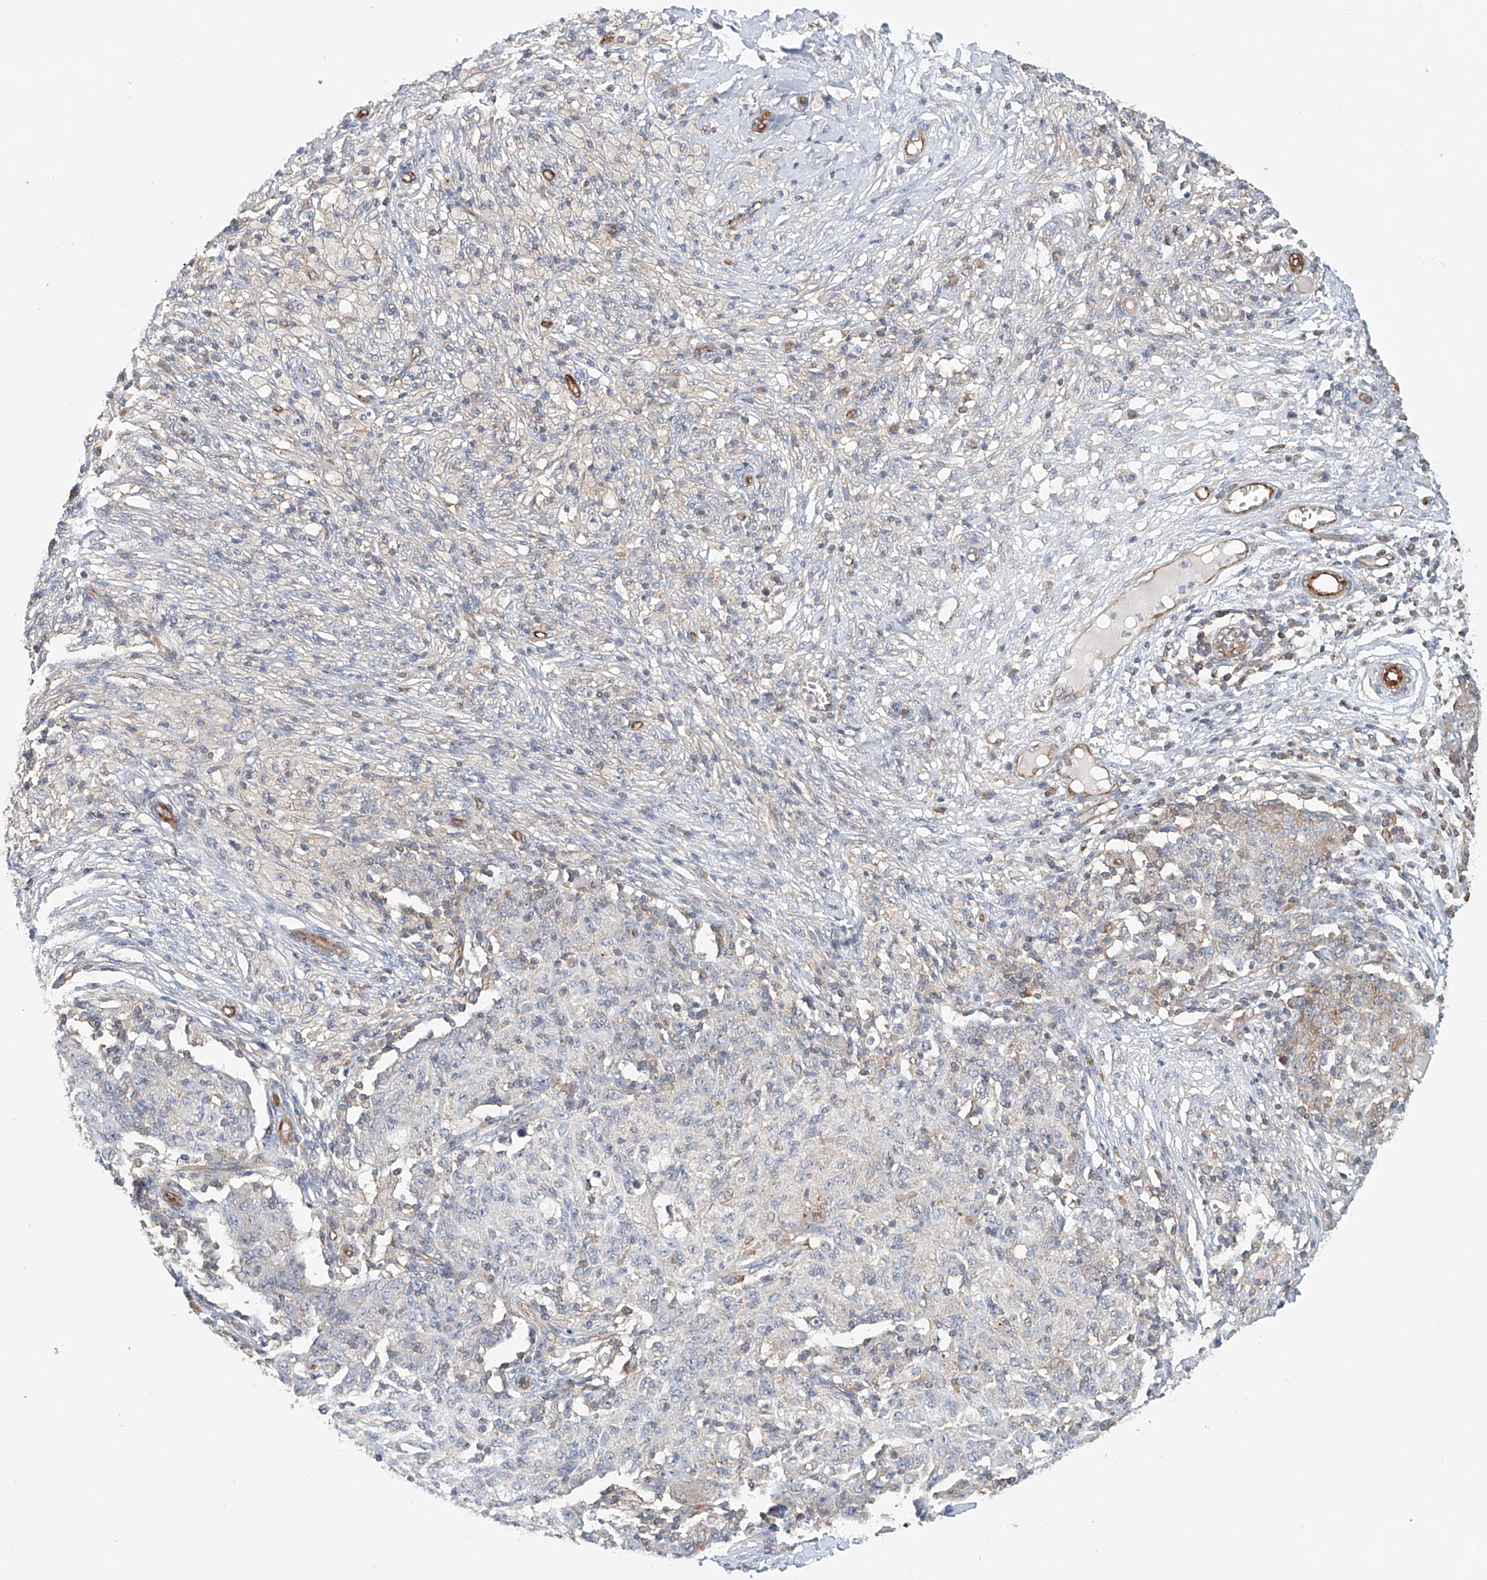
{"staining": {"intensity": "negative", "quantity": "none", "location": "none"}, "tissue": "ovarian cancer", "cell_type": "Tumor cells", "image_type": "cancer", "snomed": [{"axis": "morphology", "description": "Carcinoma, endometroid"}, {"axis": "topography", "description": "Ovary"}], "caption": "A micrograph of human ovarian endometroid carcinoma is negative for staining in tumor cells.", "gene": "FRYL", "patient": {"sex": "female", "age": 42}}